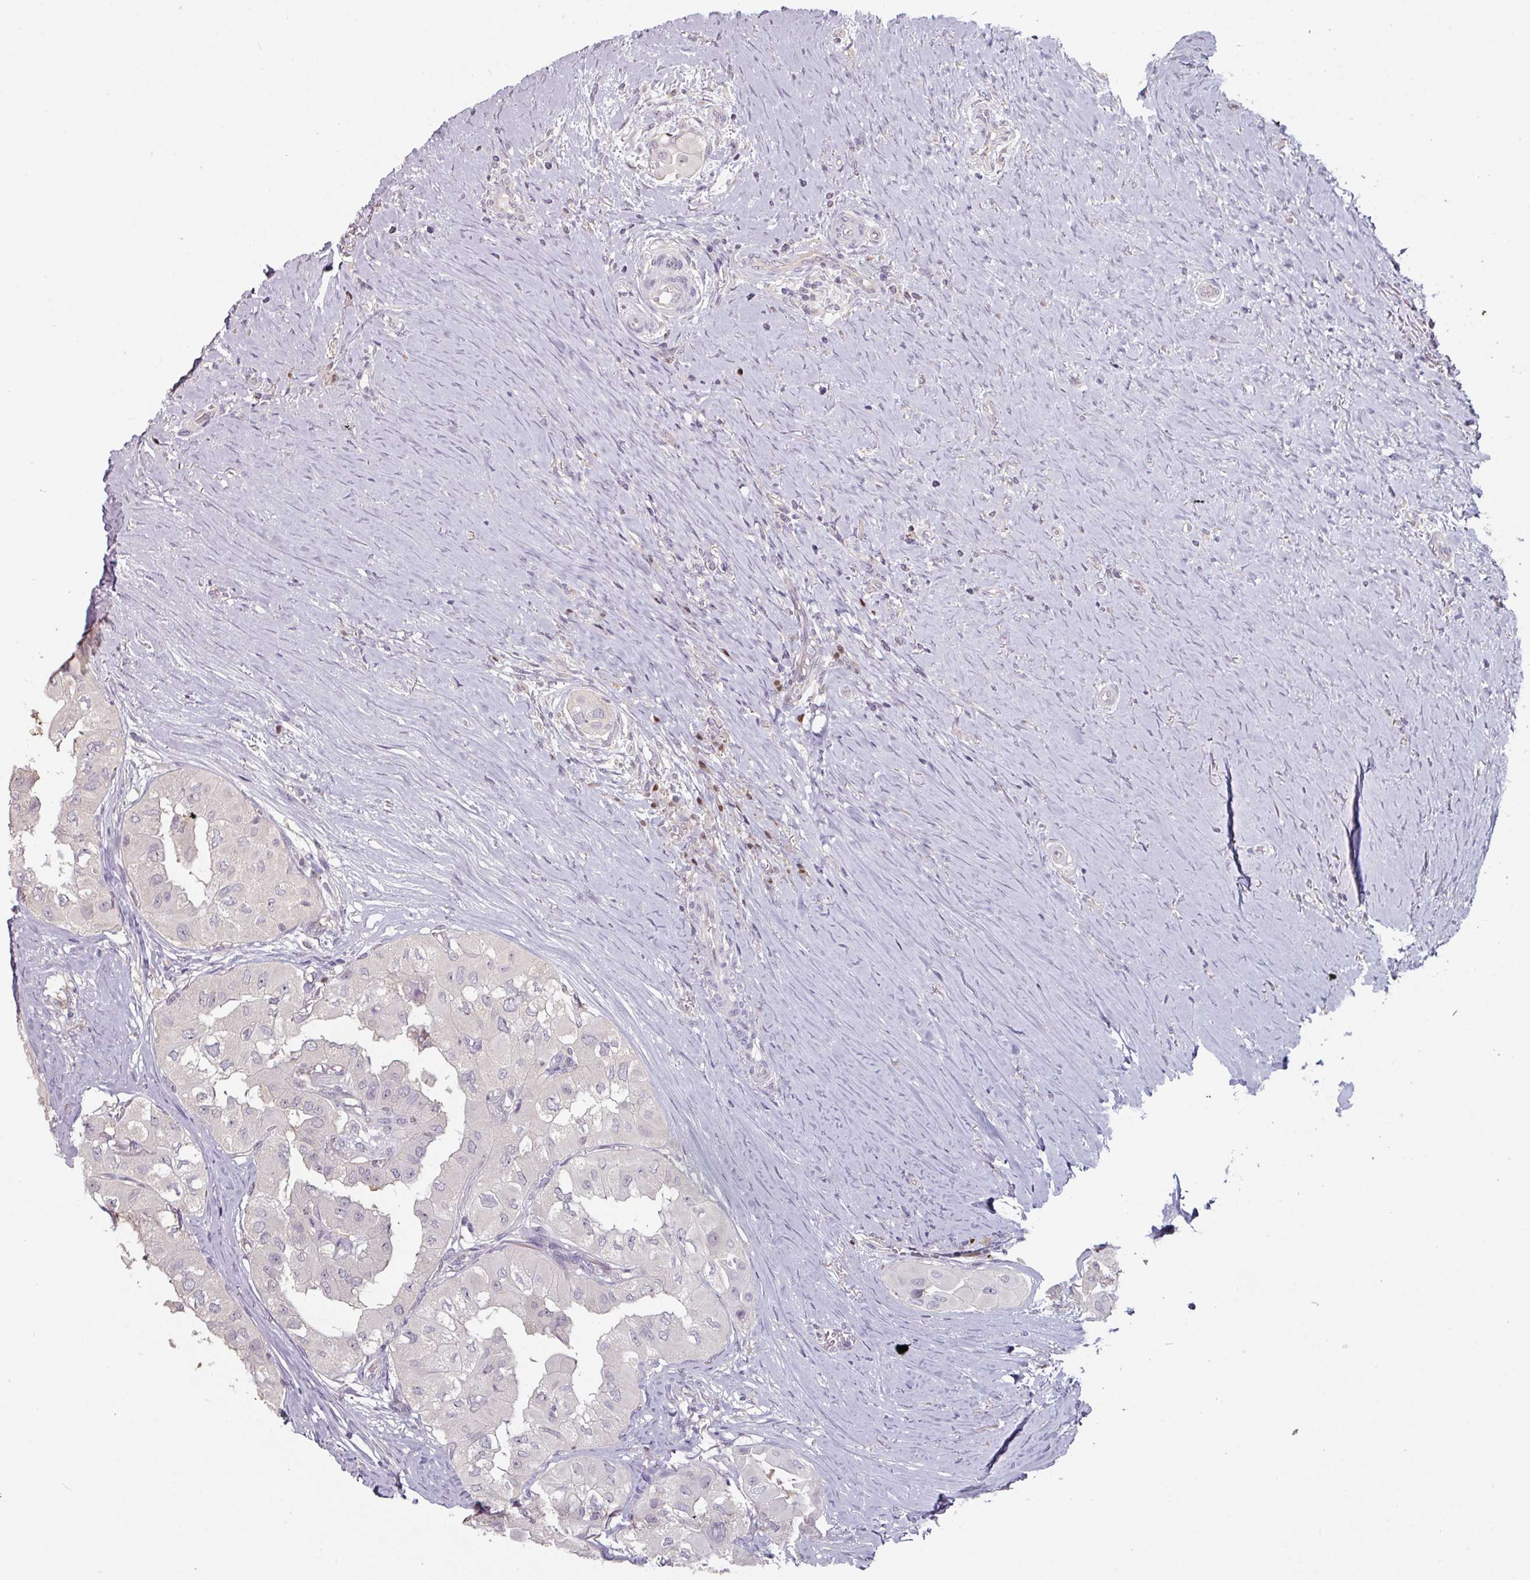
{"staining": {"intensity": "negative", "quantity": "none", "location": "none"}, "tissue": "thyroid cancer", "cell_type": "Tumor cells", "image_type": "cancer", "snomed": [{"axis": "morphology", "description": "Papillary adenocarcinoma, NOS"}, {"axis": "topography", "description": "Thyroid gland"}], "caption": "Thyroid cancer (papillary adenocarcinoma) stained for a protein using immunohistochemistry (IHC) shows no expression tumor cells.", "gene": "ZBTB6", "patient": {"sex": "female", "age": 59}}